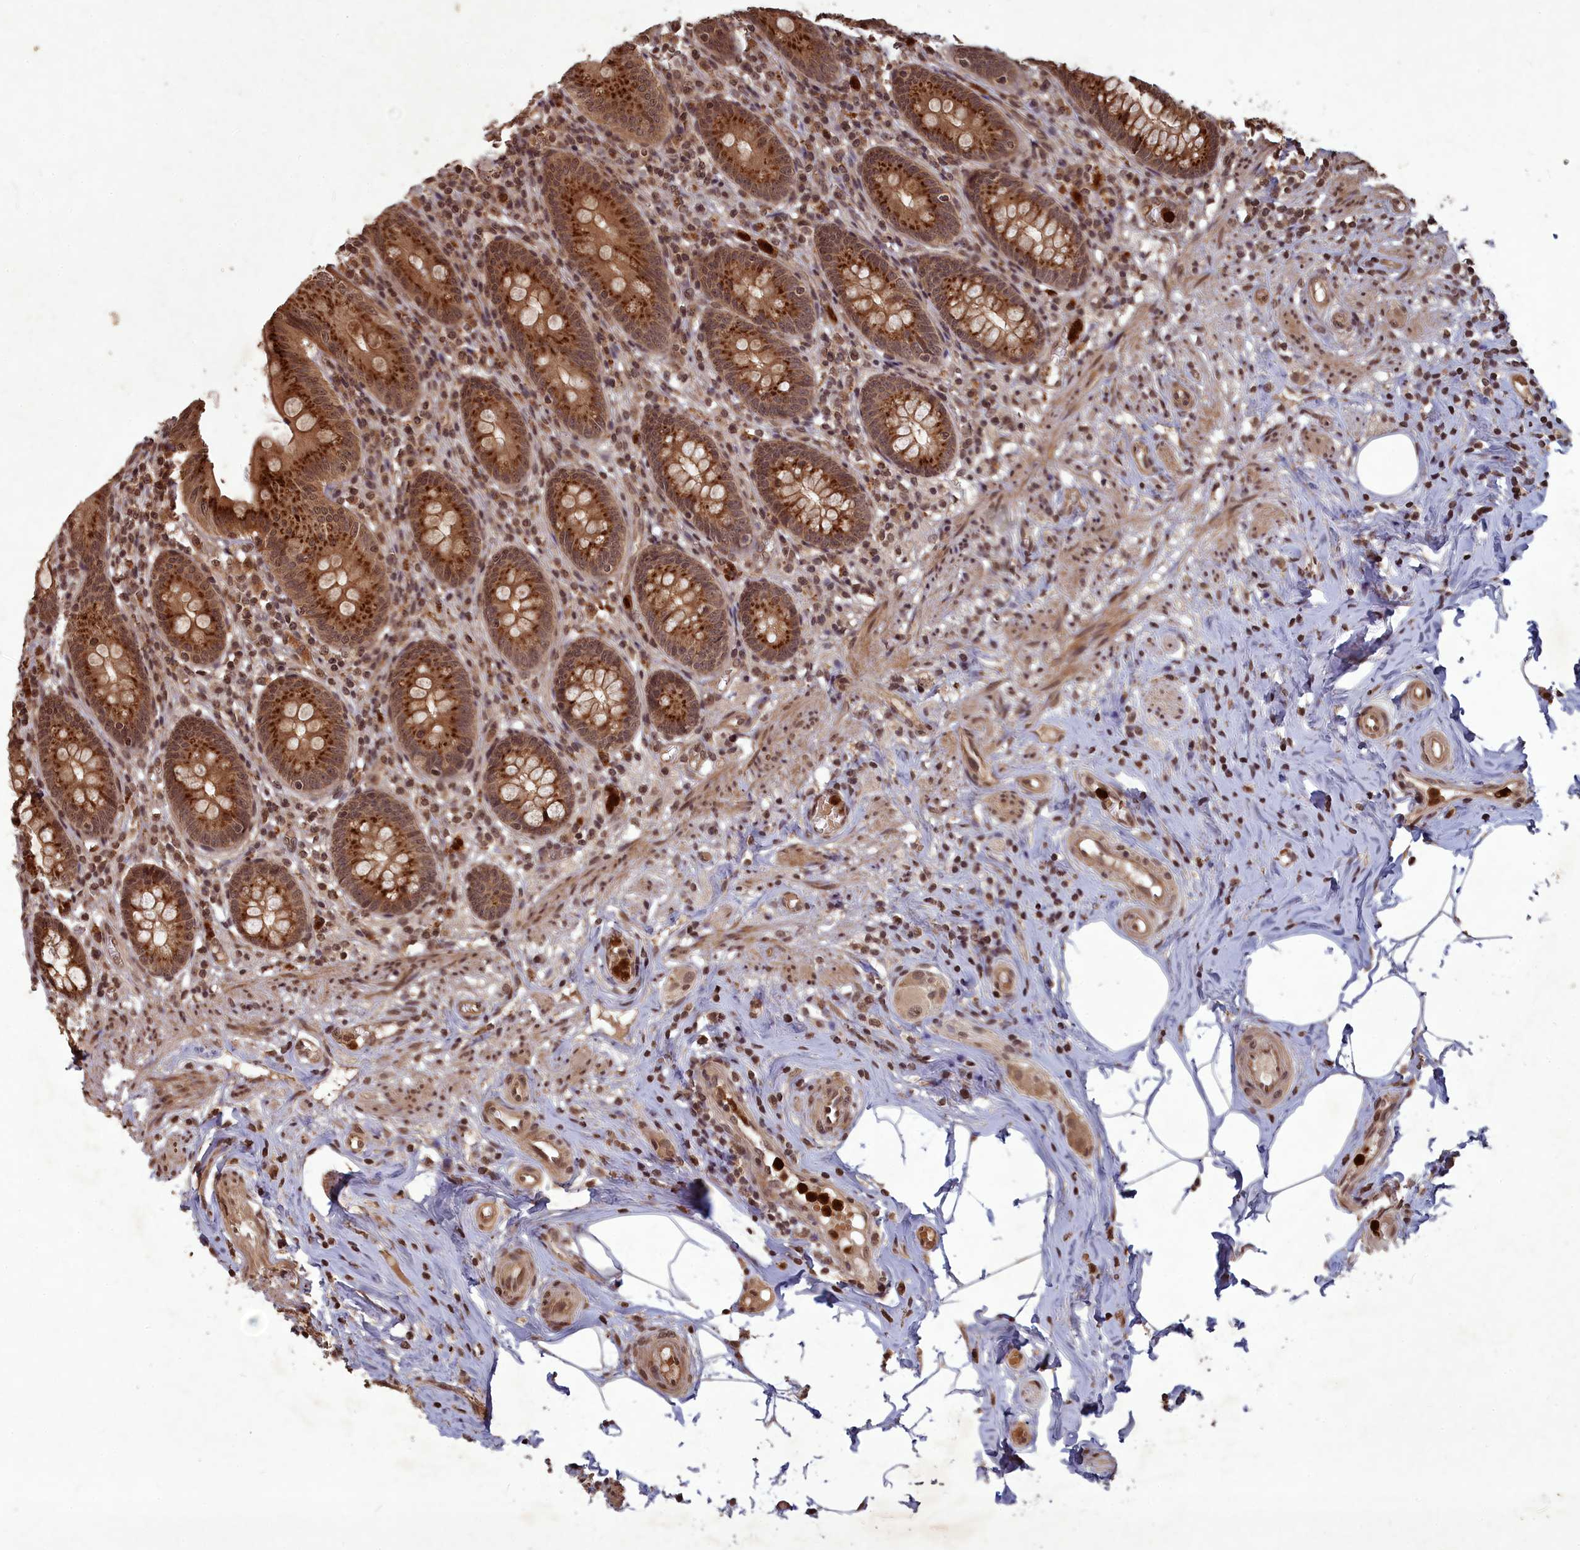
{"staining": {"intensity": "strong", "quantity": ">75%", "location": "cytoplasmic/membranous,nuclear"}, "tissue": "appendix", "cell_type": "Glandular cells", "image_type": "normal", "snomed": [{"axis": "morphology", "description": "Normal tissue, NOS"}, {"axis": "topography", "description": "Appendix"}], "caption": "Strong cytoplasmic/membranous,nuclear protein expression is seen in approximately >75% of glandular cells in appendix. (brown staining indicates protein expression, while blue staining denotes nuclei).", "gene": "SRMS", "patient": {"sex": "male", "age": 55}}